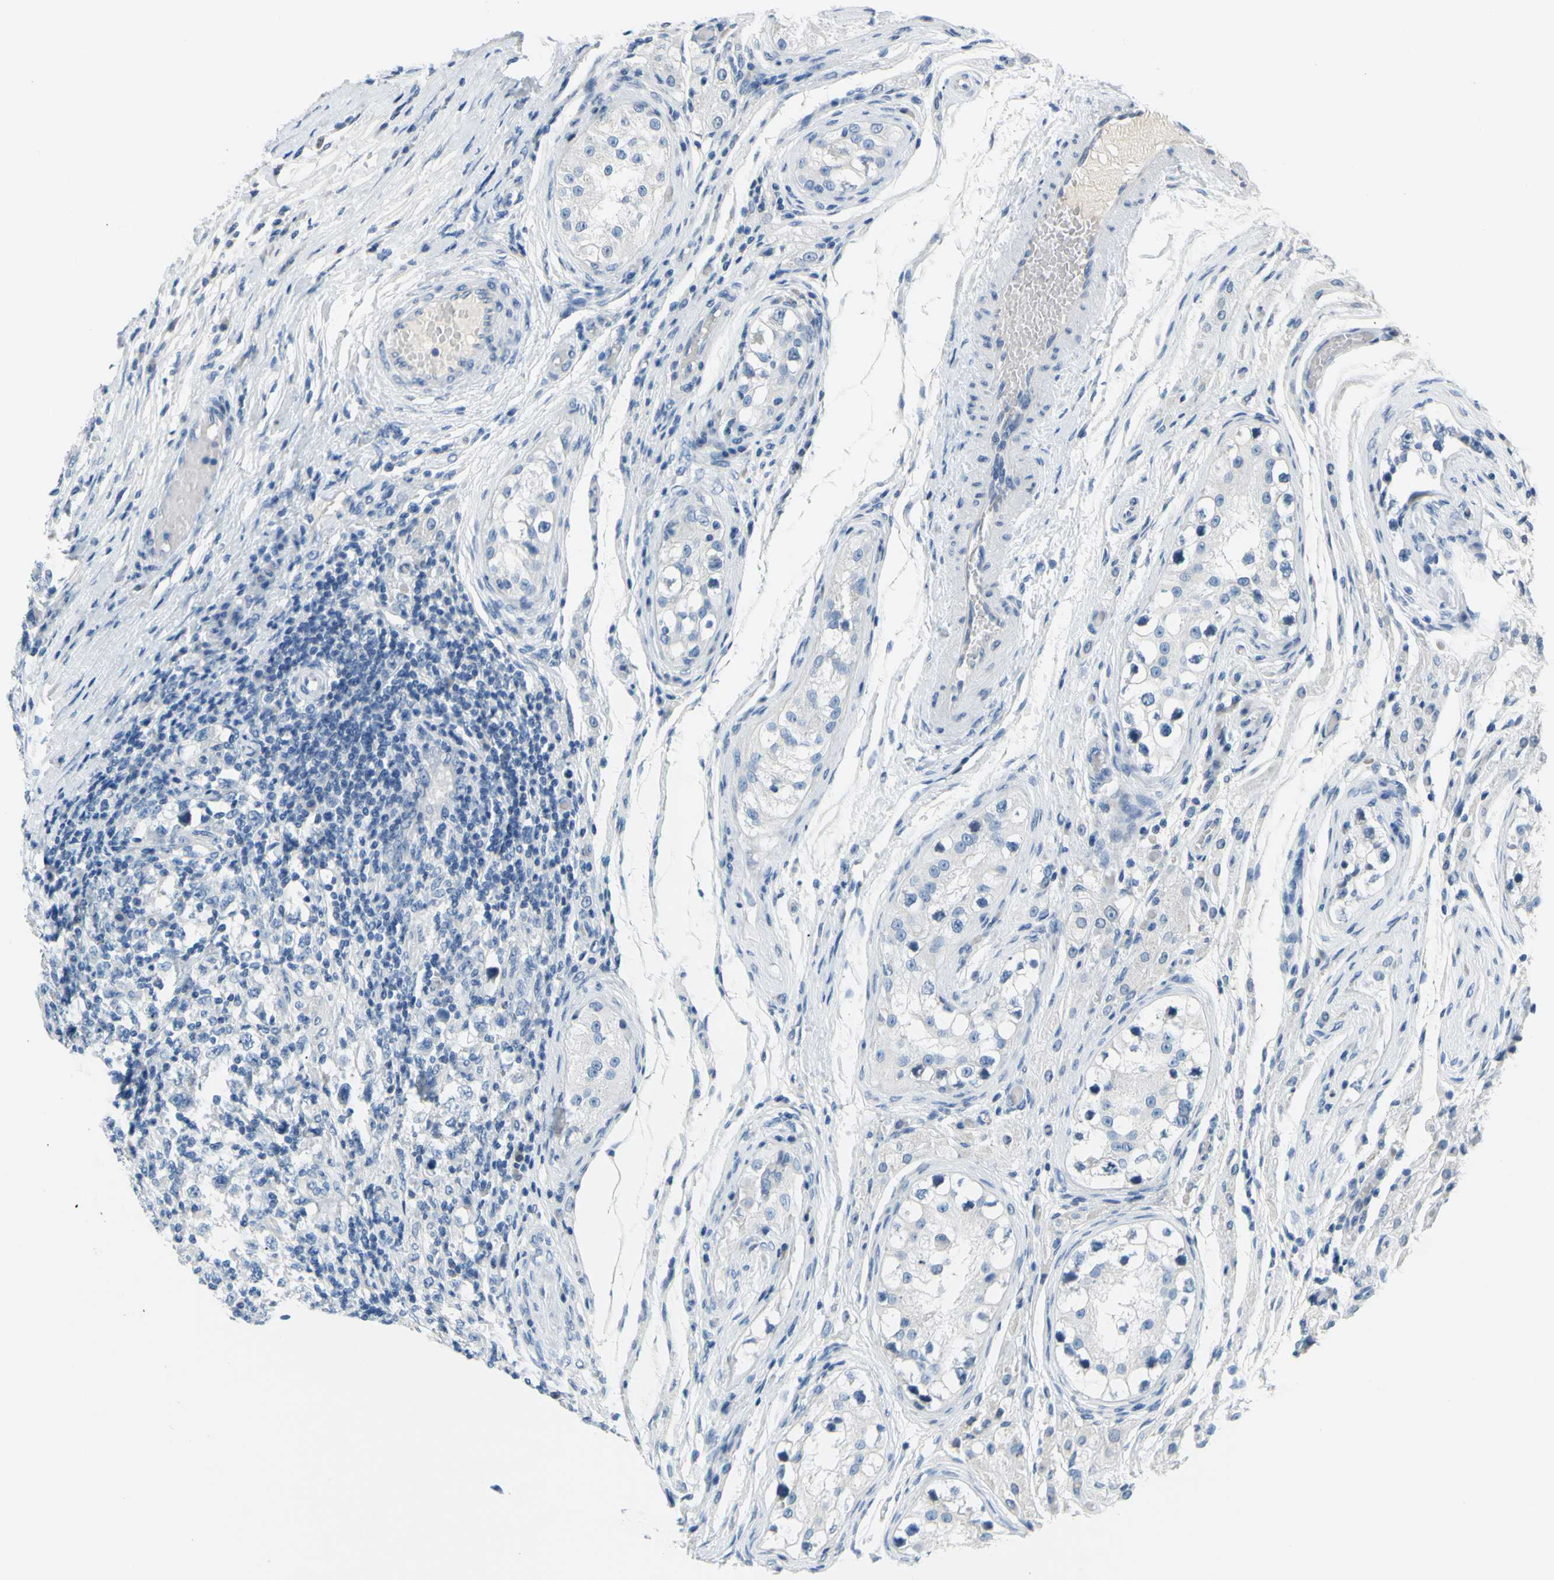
{"staining": {"intensity": "negative", "quantity": "none", "location": "none"}, "tissue": "testis cancer", "cell_type": "Tumor cells", "image_type": "cancer", "snomed": [{"axis": "morphology", "description": "Carcinoma, Embryonal, NOS"}, {"axis": "topography", "description": "Testis"}], "caption": "Immunohistochemistry (IHC) image of human testis cancer stained for a protein (brown), which reveals no expression in tumor cells.", "gene": "DCT", "patient": {"sex": "male", "age": 21}}